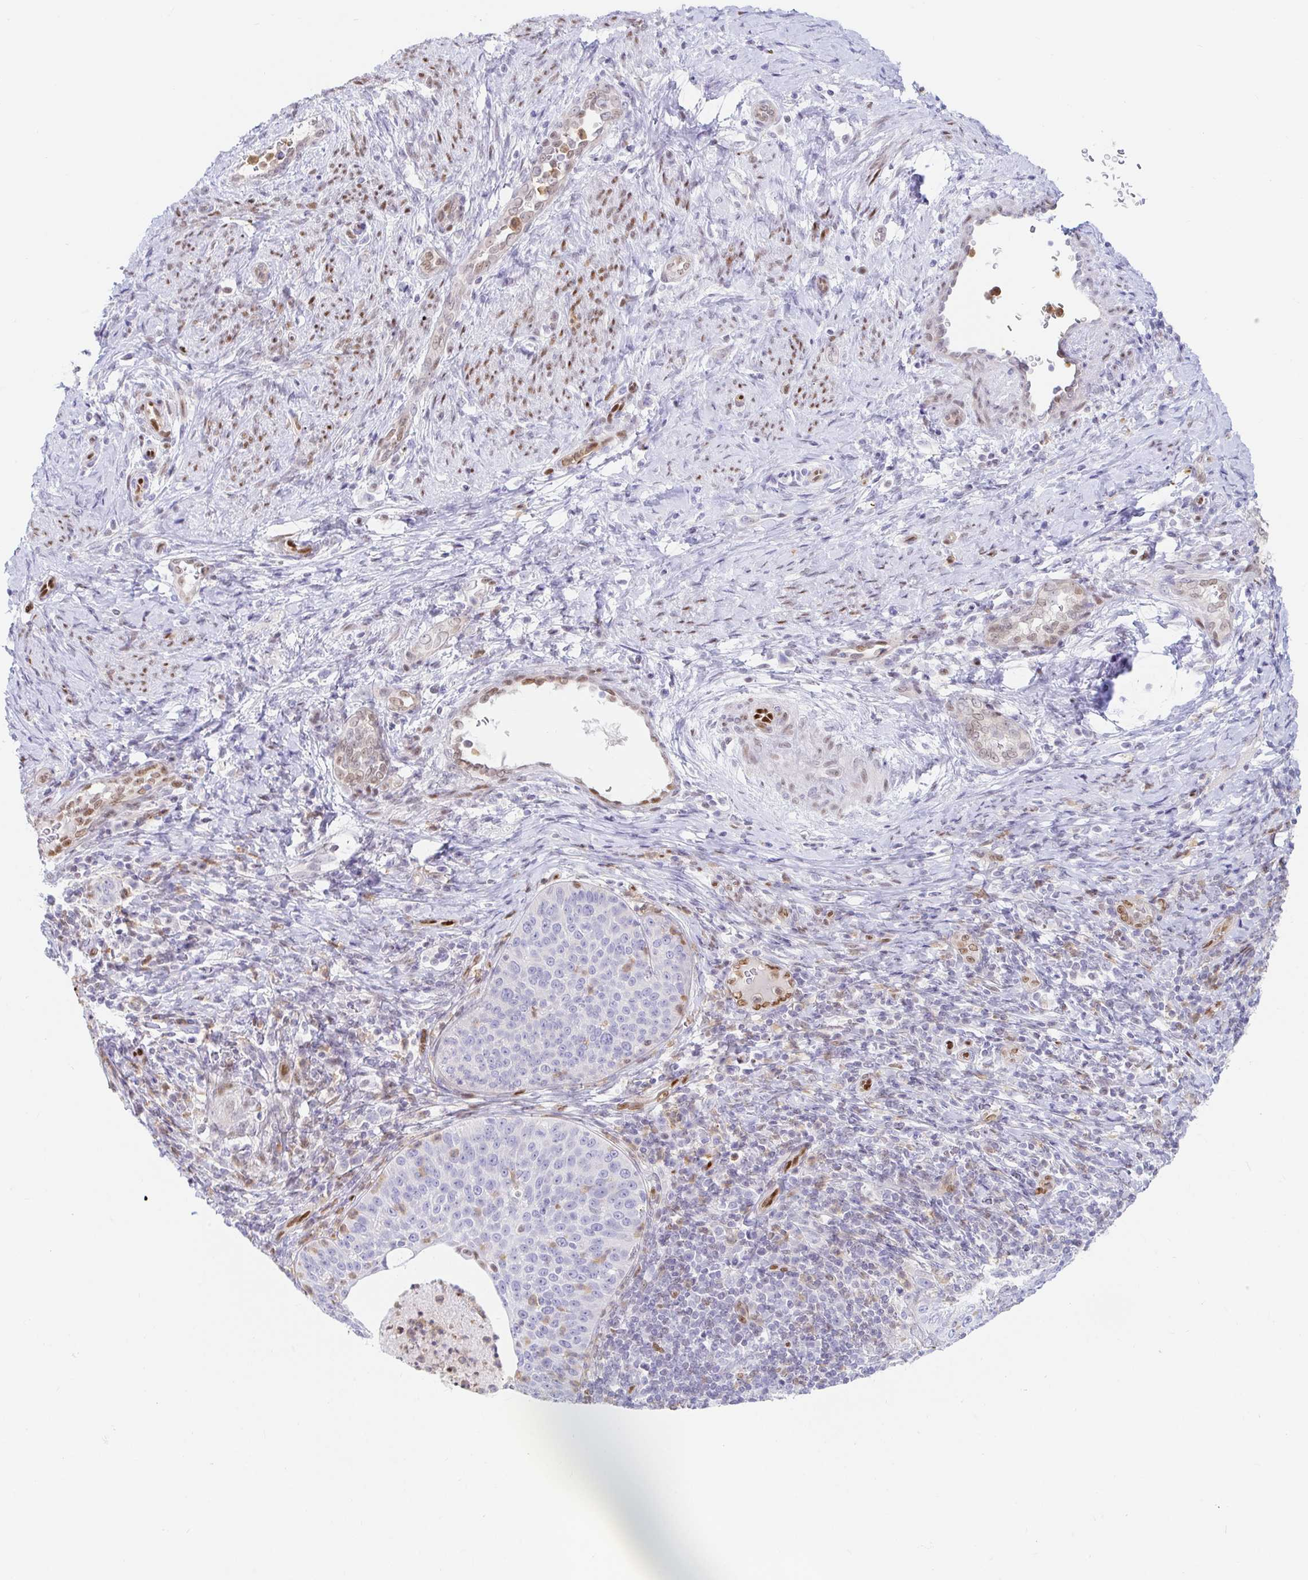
{"staining": {"intensity": "negative", "quantity": "none", "location": "none"}, "tissue": "cervical cancer", "cell_type": "Tumor cells", "image_type": "cancer", "snomed": [{"axis": "morphology", "description": "Squamous cell carcinoma, NOS"}, {"axis": "topography", "description": "Cervix"}], "caption": "Immunohistochemistry (IHC) histopathology image of neoplastic tissue: human cervical squamous cell carcinoma stained with DAB (3,3'-diaminobenzidine) shows no significant protein positivity in tumor cells.", "gene": "HINFP", "patient": {"sex": "female", "age": 30}}